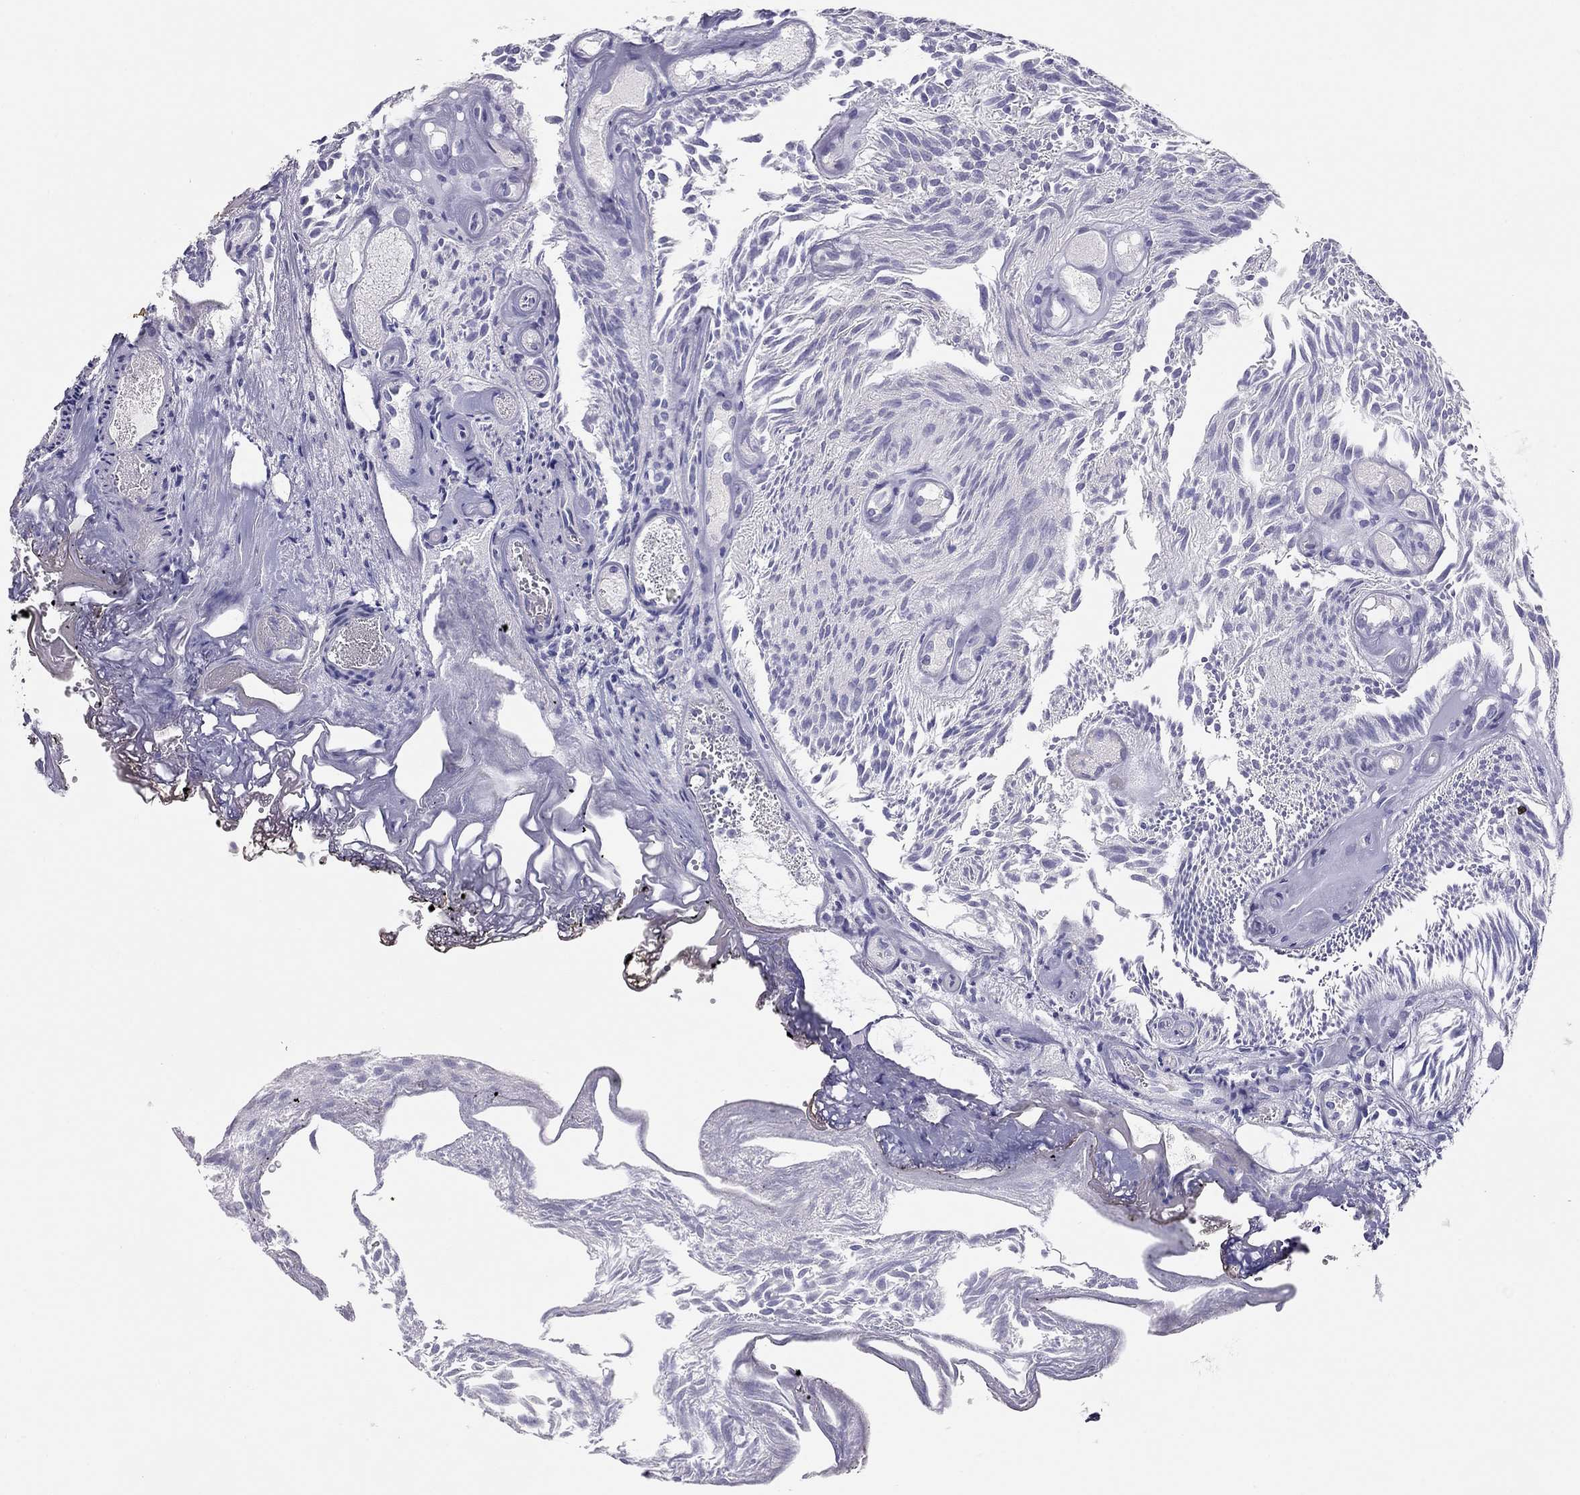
{"staining": {"intensity": "negative", "quantity": "none", "location": "none"}, "tissue": "urothelial cancer", "cell_type": "Tumor cells", "image_type": "cancer", "snomed": [{"axis": "morphology", "description": "Urothelial carcinoma, Low grade"}, {"axis": "topography", "description": "Urinary bladder"}], "caption": "Image shows no protein expression in tumor cells of urothelial cancer tissue.", "gene": "KCNV2", "patient": {"sex": "female", "age": 87}}